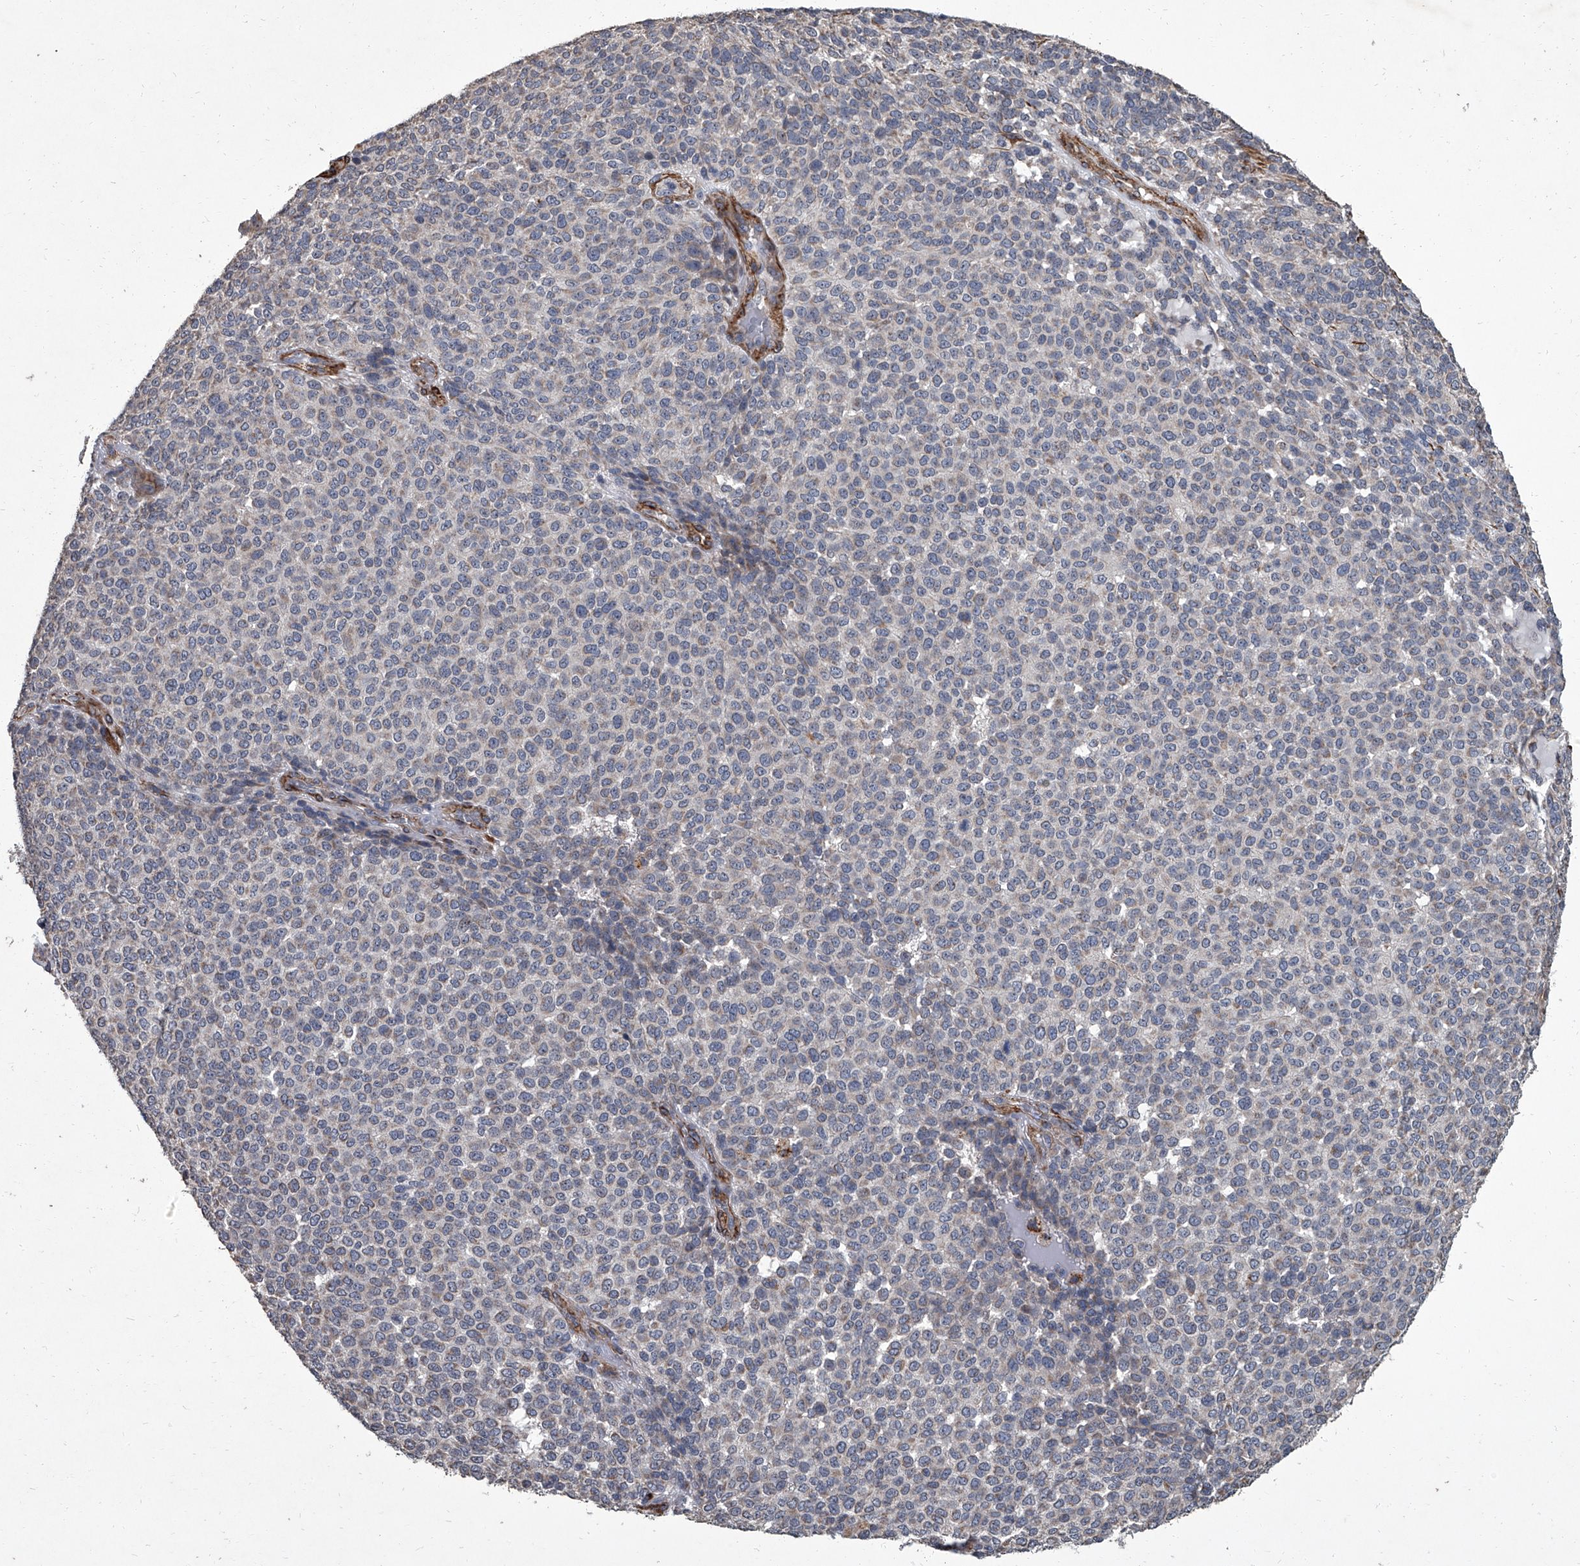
{"staining": {"intensity": "negative", "quantity": "none", "location": "none"}, "tissue": "melanoma", "cell_type": "Tumor cells", "image_type": "cancer", "snomed": [{"axis": "morphology", "description": "Malignant melanoma, NOS"}, {"axis": "topography", "description": "Skin"}], "caption": "A high-resolution micrograph shows immunohistochemistry staining of melanoma, which demonstrates no significant staining in tumor cells.", "gene": "SIRT4", "patient": {"sex": "male", "age": 49}}